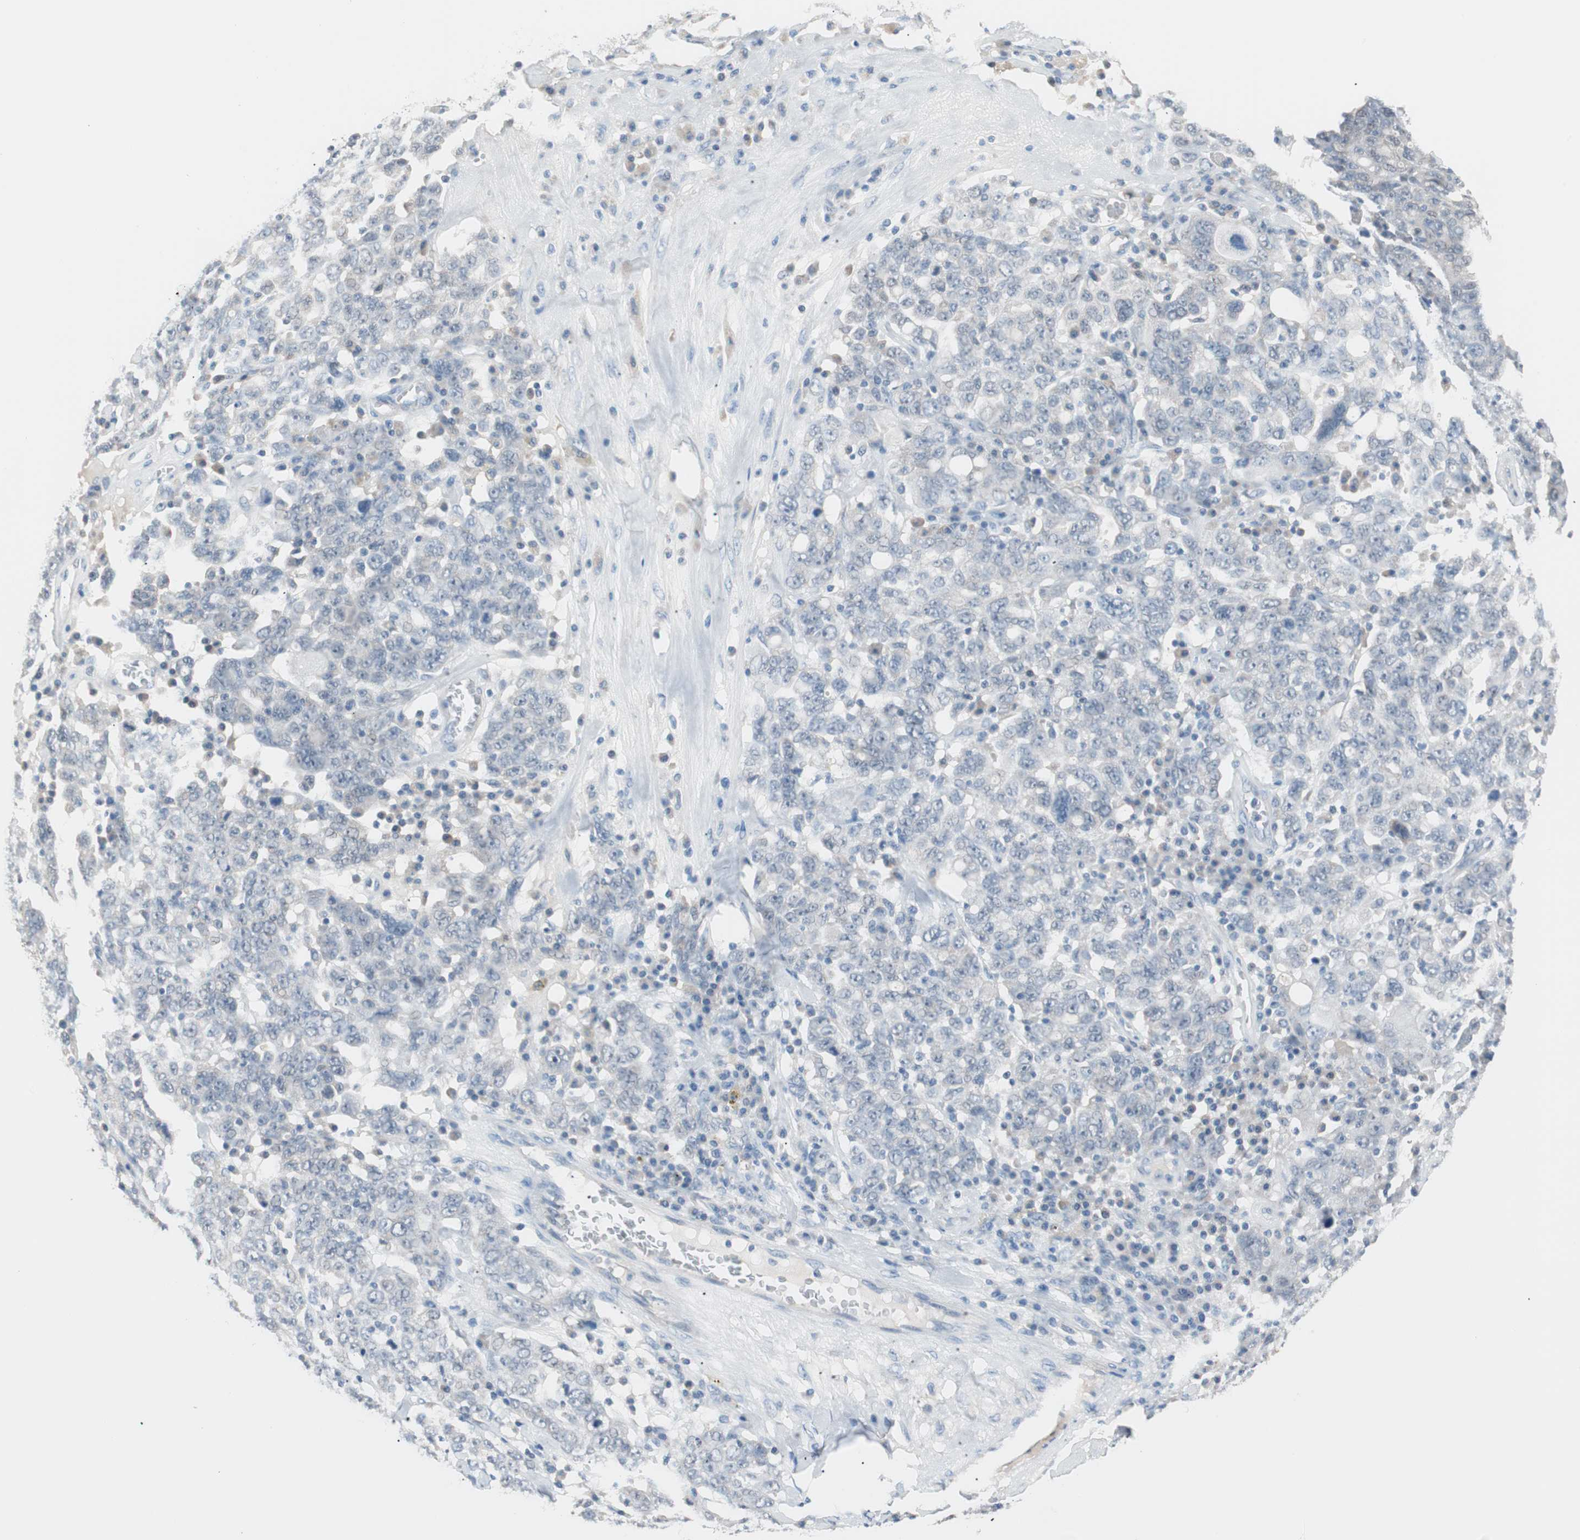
{"staining": {"intensity": "negative", "quantity": "none", "location": "none"}, "tissue": "ovarian cancer", "cell_type": "Tumor cells", "image_type": "cancer", "snomed": [{"axis": "morphology", "description": "Carcinoma, endometroid"}, {"axis": "topography", "description": "Ovary"}], "caption": "Tumor cells show no significant protein expression in ovarian endometroid carcinoma.", "gene": "VIL1", "patient": {"sex": "female", "age": 62}}